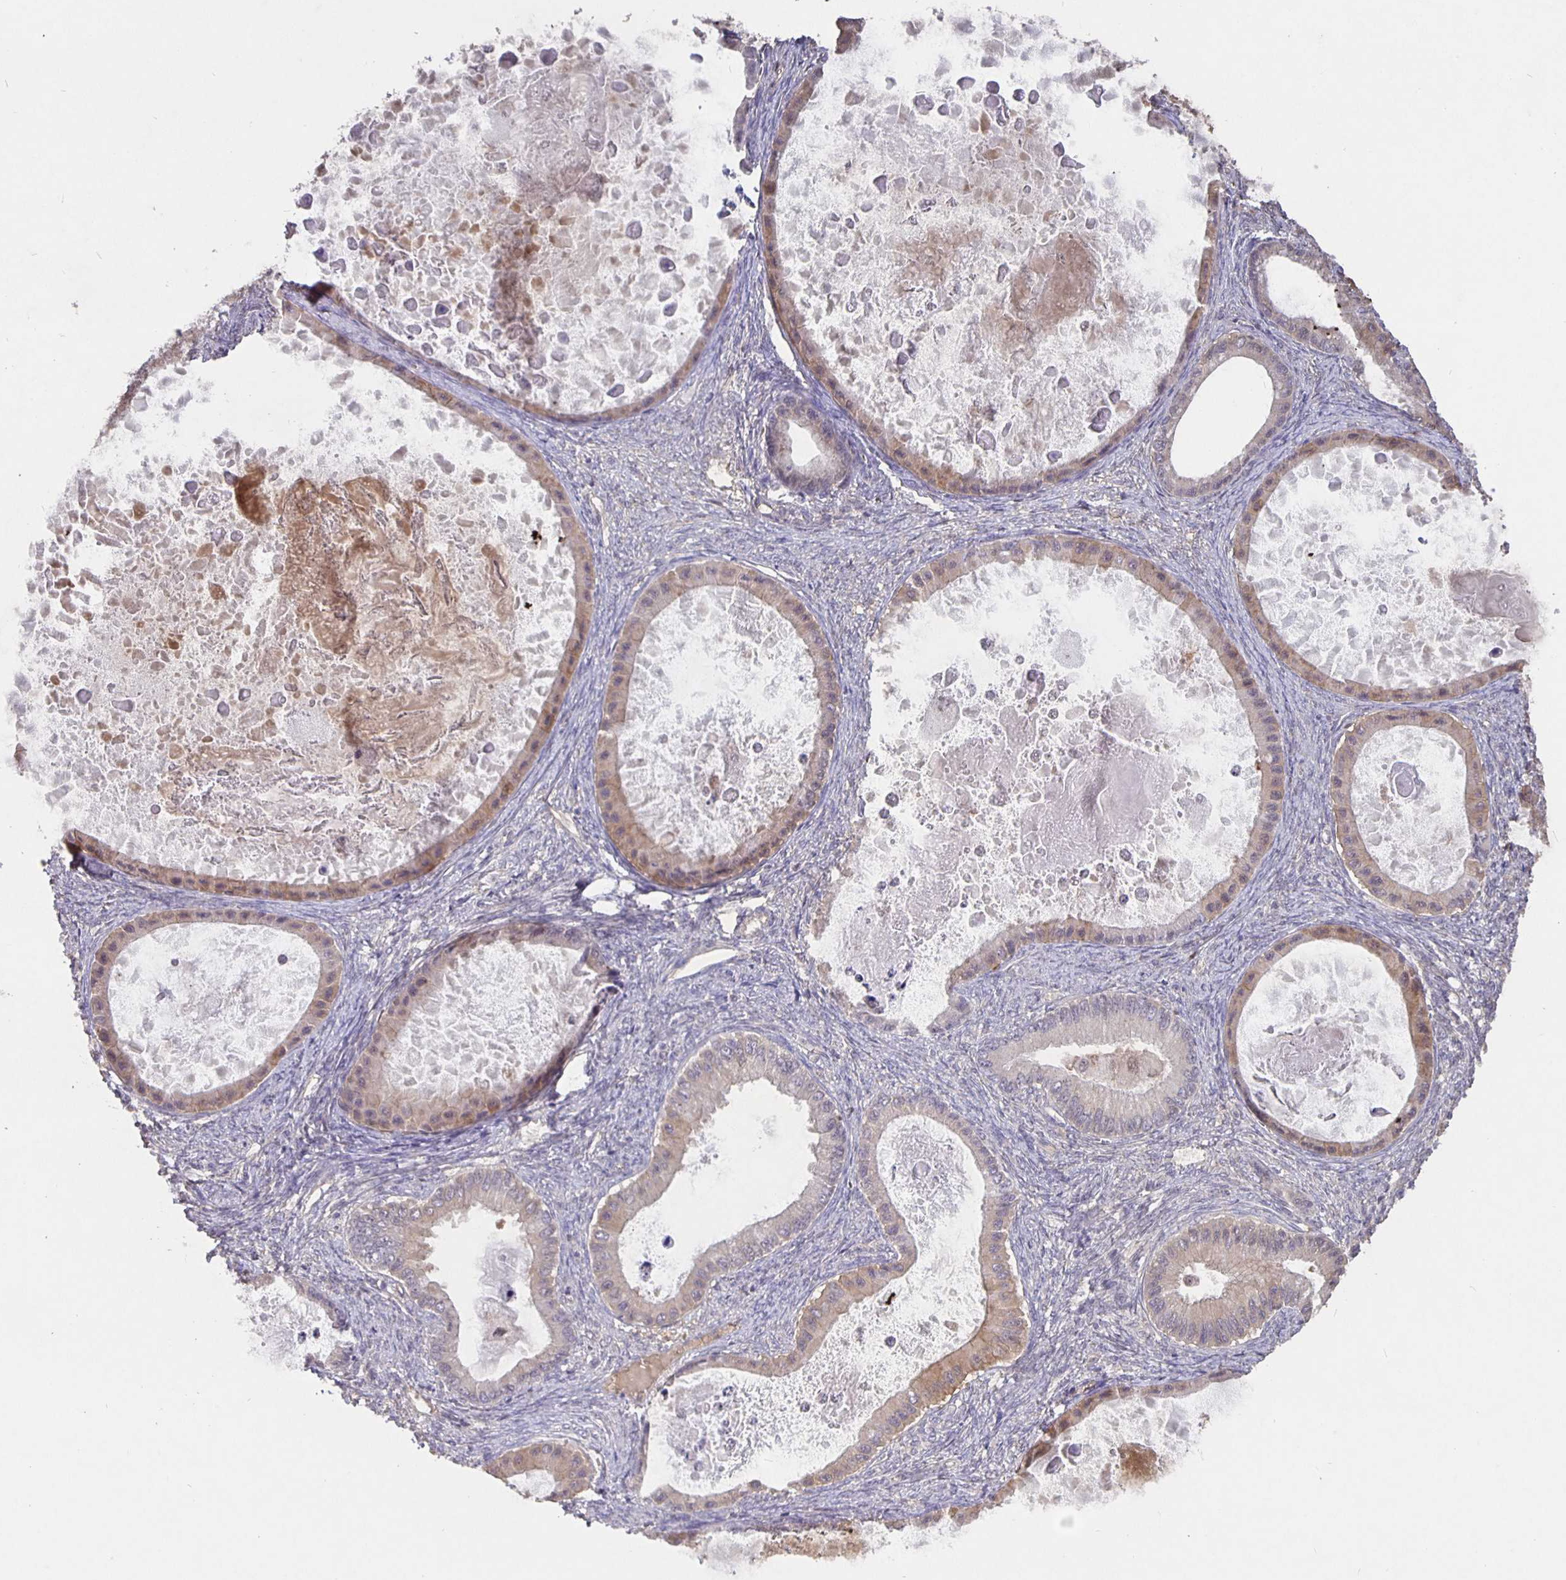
{"staining": {"intensity": "weak", "quantity": "<25%", "location": "cytoplasmic/membranous"}, "tissue": "ovarian cancer", "cell_type": "Tumor cells", "image_type": "cancer", "snomed": [{"axis": "morphology", "description": "Cystadenocarcinoma, mucinous, NOS"}, {"axis": "topography", "description": "Ovary"}], "caption": "The micrograph displays no significant expression in tumor cells of ovarian cancer (mucinous cystadenocarcinoma).", "gene": "NOG", "patient": {"sex": "female", "age": 64}}